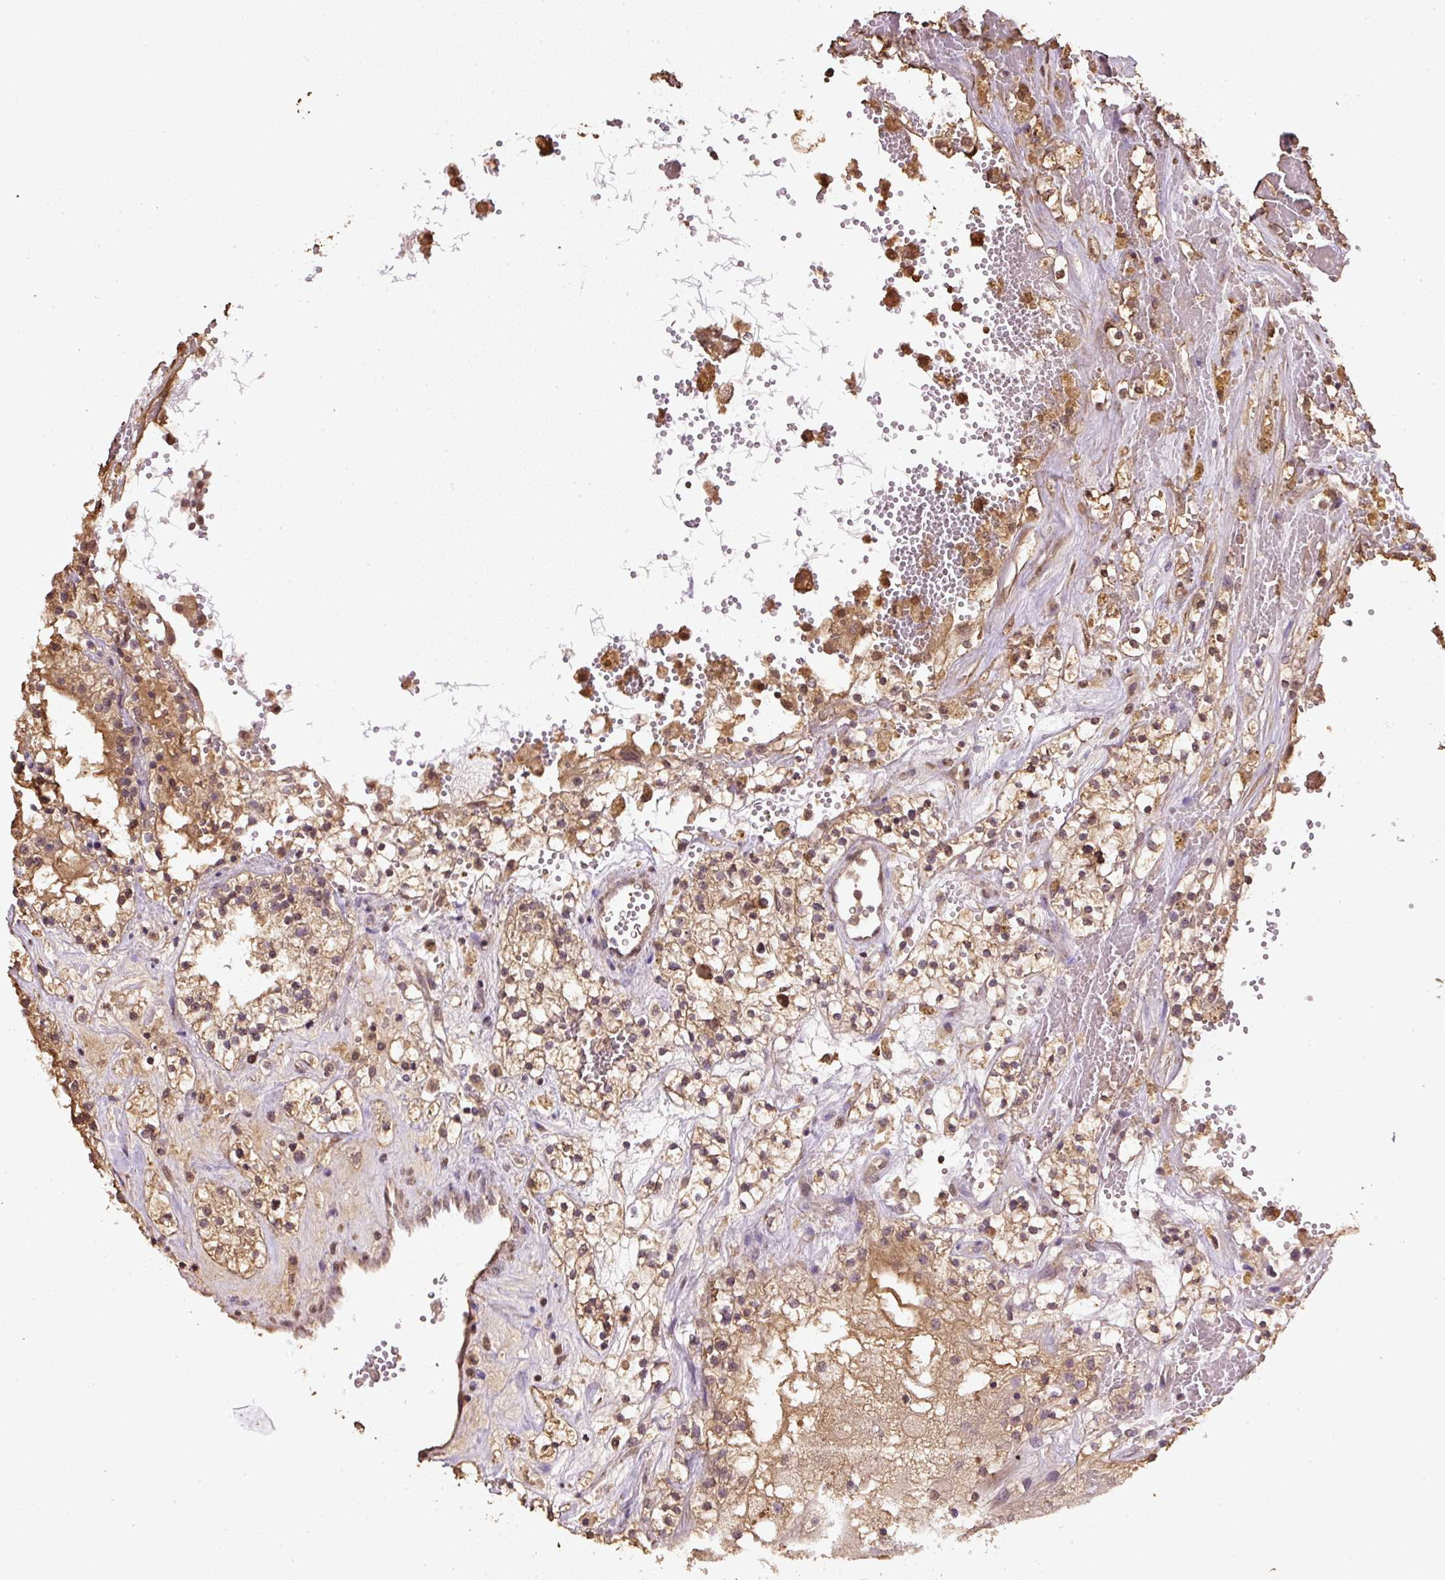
{"staining": {"intensity": "moderate", "quantity": ">75%", "location": "cytoplasmic/membranous,nuclear"}, "tissue": "renal cancer", "cell_type": "Tumor cells", "image_type": "cancer", "snomed": [{"axis": "morphology", "description": "Normal tissue, NOS"}, {"axis": "morphology", "description": "Adenocarcinoma, NOS"}, {"axis": "topography", "description": "Kidney"}], "caption": "A brown stain labels moderate cytoplasmic/membranous and nuclear expression of a protein in human adenocarcinoma (renal) tumor cells.", "gene": "TMEM170B", "patient": {"sex": "male", "age": 68}}